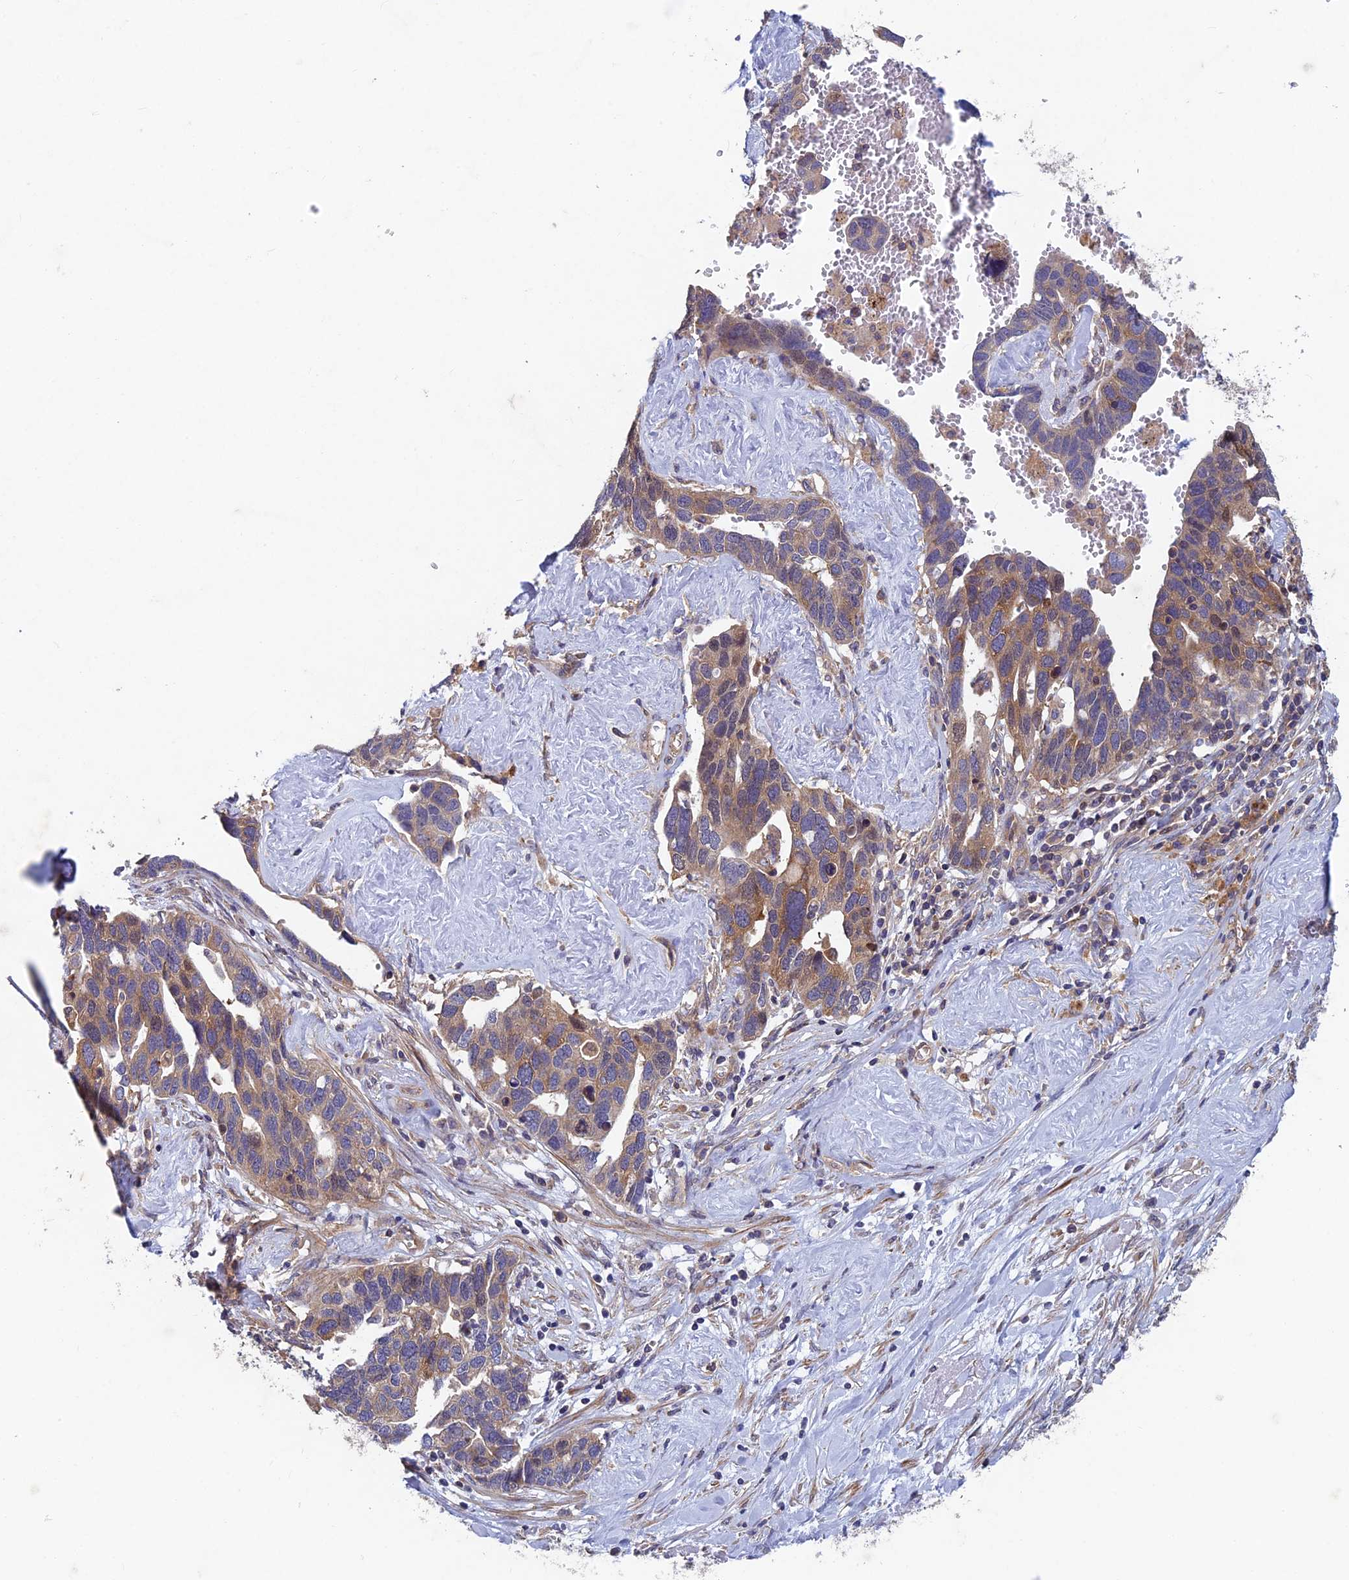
{"staining": {"intensity": "moderate", "quantity": ">75%", "location": "cytoplasmic/membranous,nuclear"}, "tissue": "ovarian cancer", "cell_type": "Tumor cells", "image_type": "cancer", "snomed": [{"axis": "morphology", "description": "Cystadenocarcinoma, serous, NOS"}, {"axis": "topography", "description": "Ovary"}], "caption": "Immunohistochemistry image of neoplastic tissue: human ovarian serous cystadenocarcinoma stained using IHC demonstrates medium levels of moderate protein expression localized specifically in the cytoplasmic/membranous and nuclear of tumor cells, appearing as a cytoplasmic/membranous and nuclear brown color.", "gene": "NCAPG", "patient": {"sex": "female", "age": 54}}